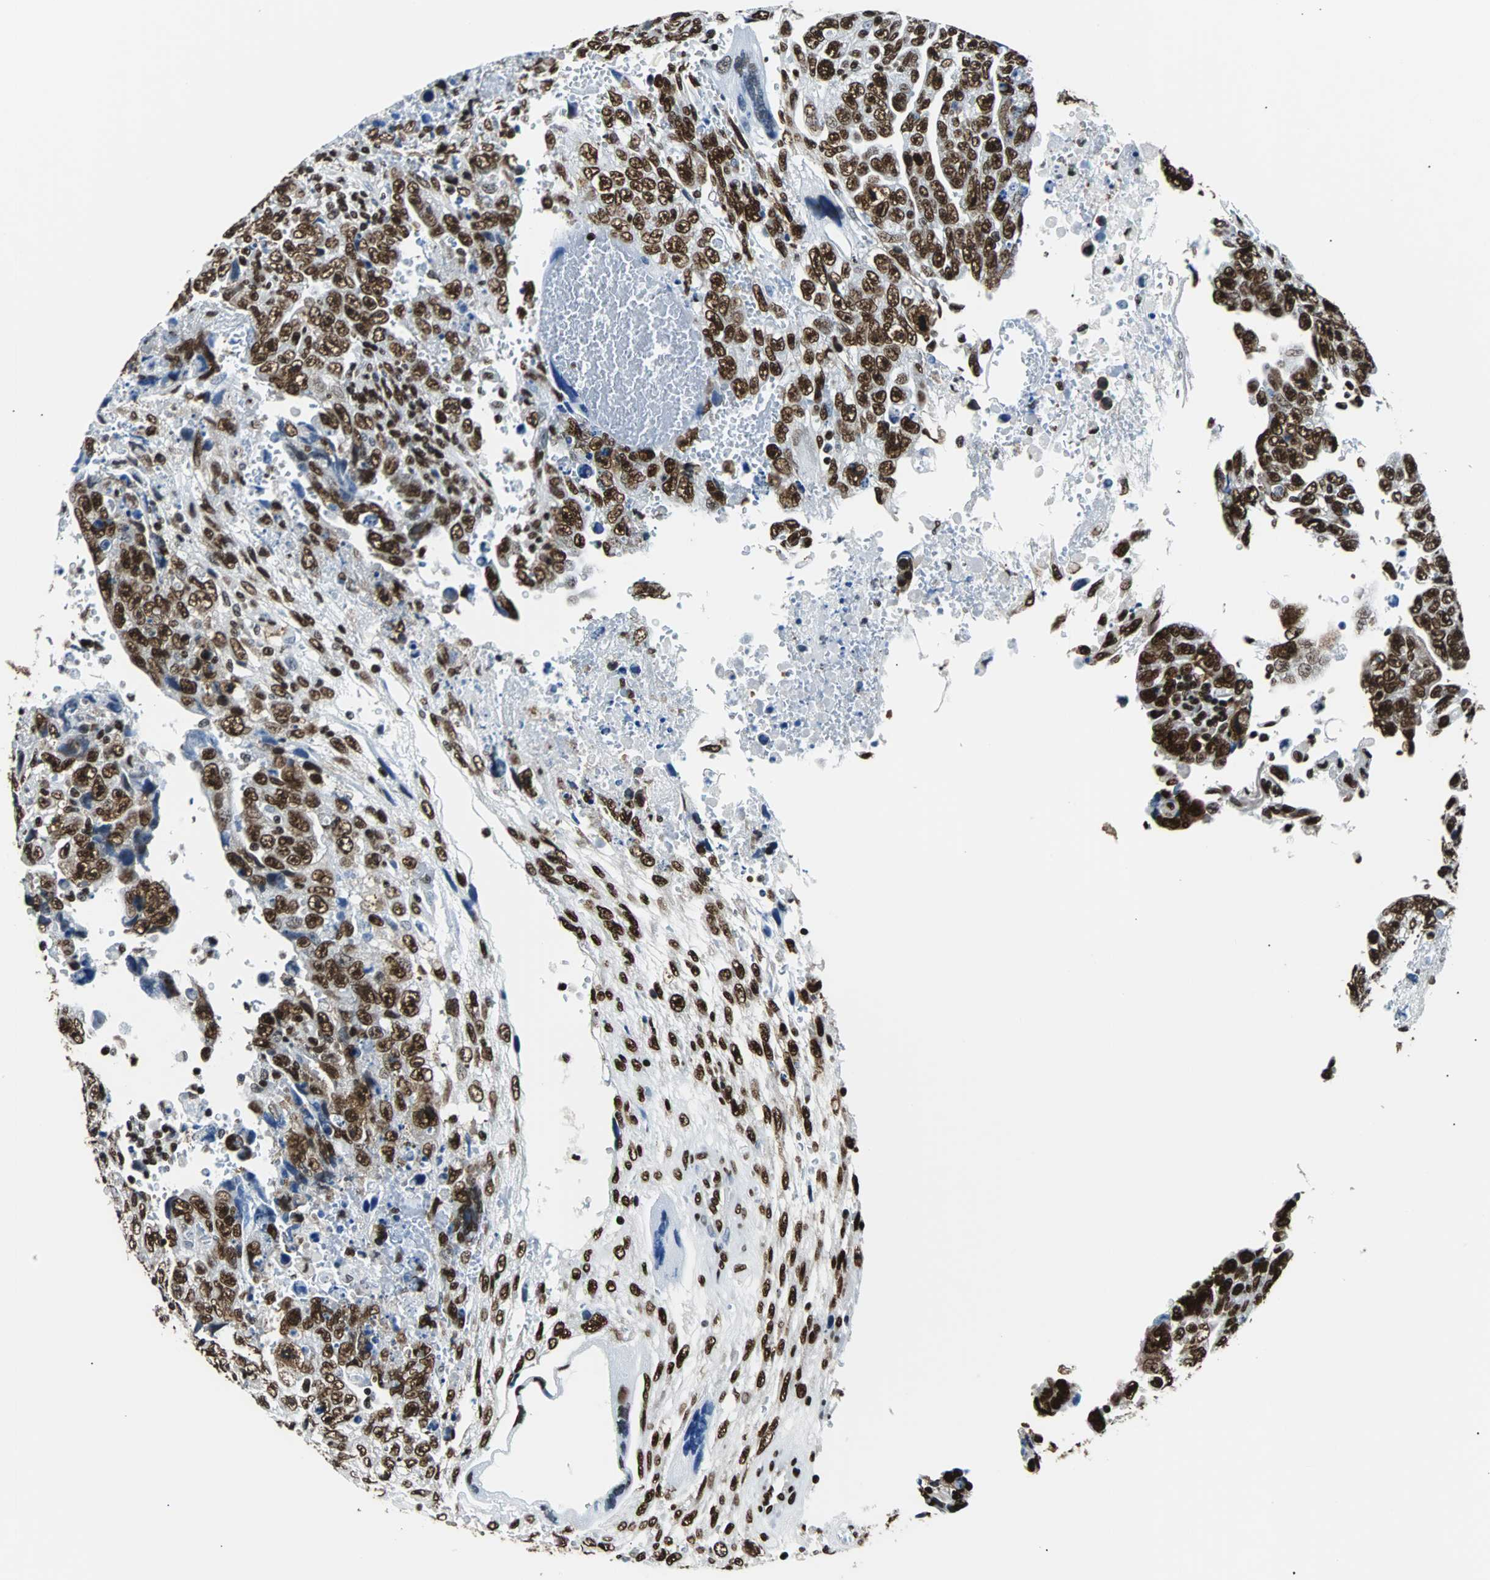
{"staining": {"intensity": "strong", "quantity": ">75%", "location": "nuclear"}, "tissue": "testis cancer", "cell_type": "Tumor cells", "image_type": "cancer", "snomed": [{"axis": "morphology", "description": "Carcinoma, Embryonal, NOS"}, {"axis": "topography", "description": "Testis"}], "caption": "Testis cancer stained with a protein marker exhibits strong staining in tumor cells.", "gene": "FUBP1", "patient": {"sex": "male", "age": 28}}